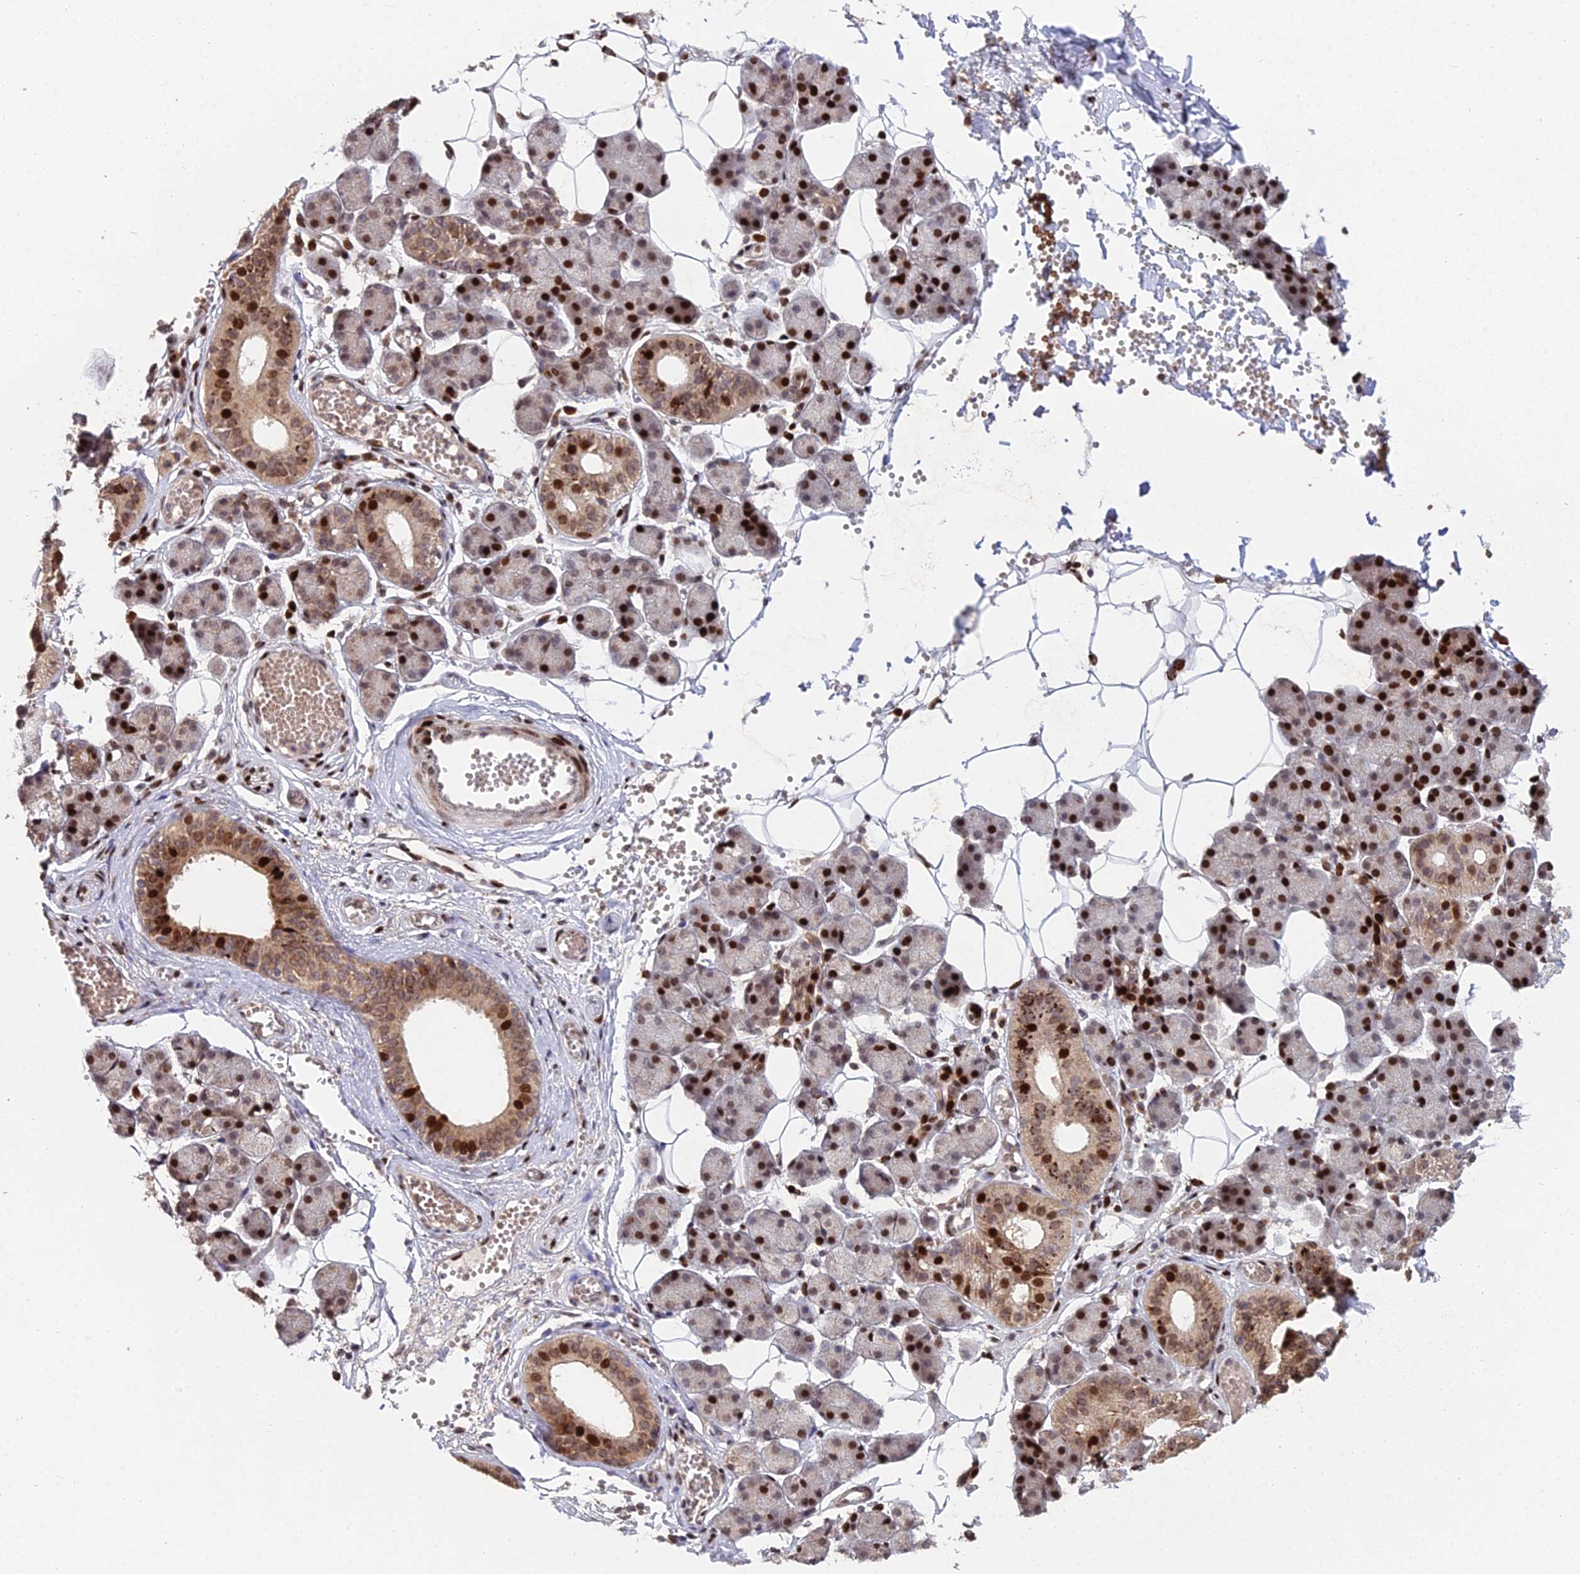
{"staining": {"intensity": "strong", "quantity": ">75%", "location": "nuclear"}, "tissue": "salivary gland", "cell_type": "Glandular cells", "image_type": "normal", "snomed": [{"axis": "morphology", "description": "Normal tissue, NOS"}, {"axis": "topography", "description": "Salivary gland"}], "caption": "Immunohistochemistry (IHC) photomicrograph of normal salivary gland stained for a protein (brown), which exhibits high levels of strong nuclear positivity in approximately >75% of glandular cells.", "gene": "RBMS2", "patient": {"sex": "female", "age": 33}}